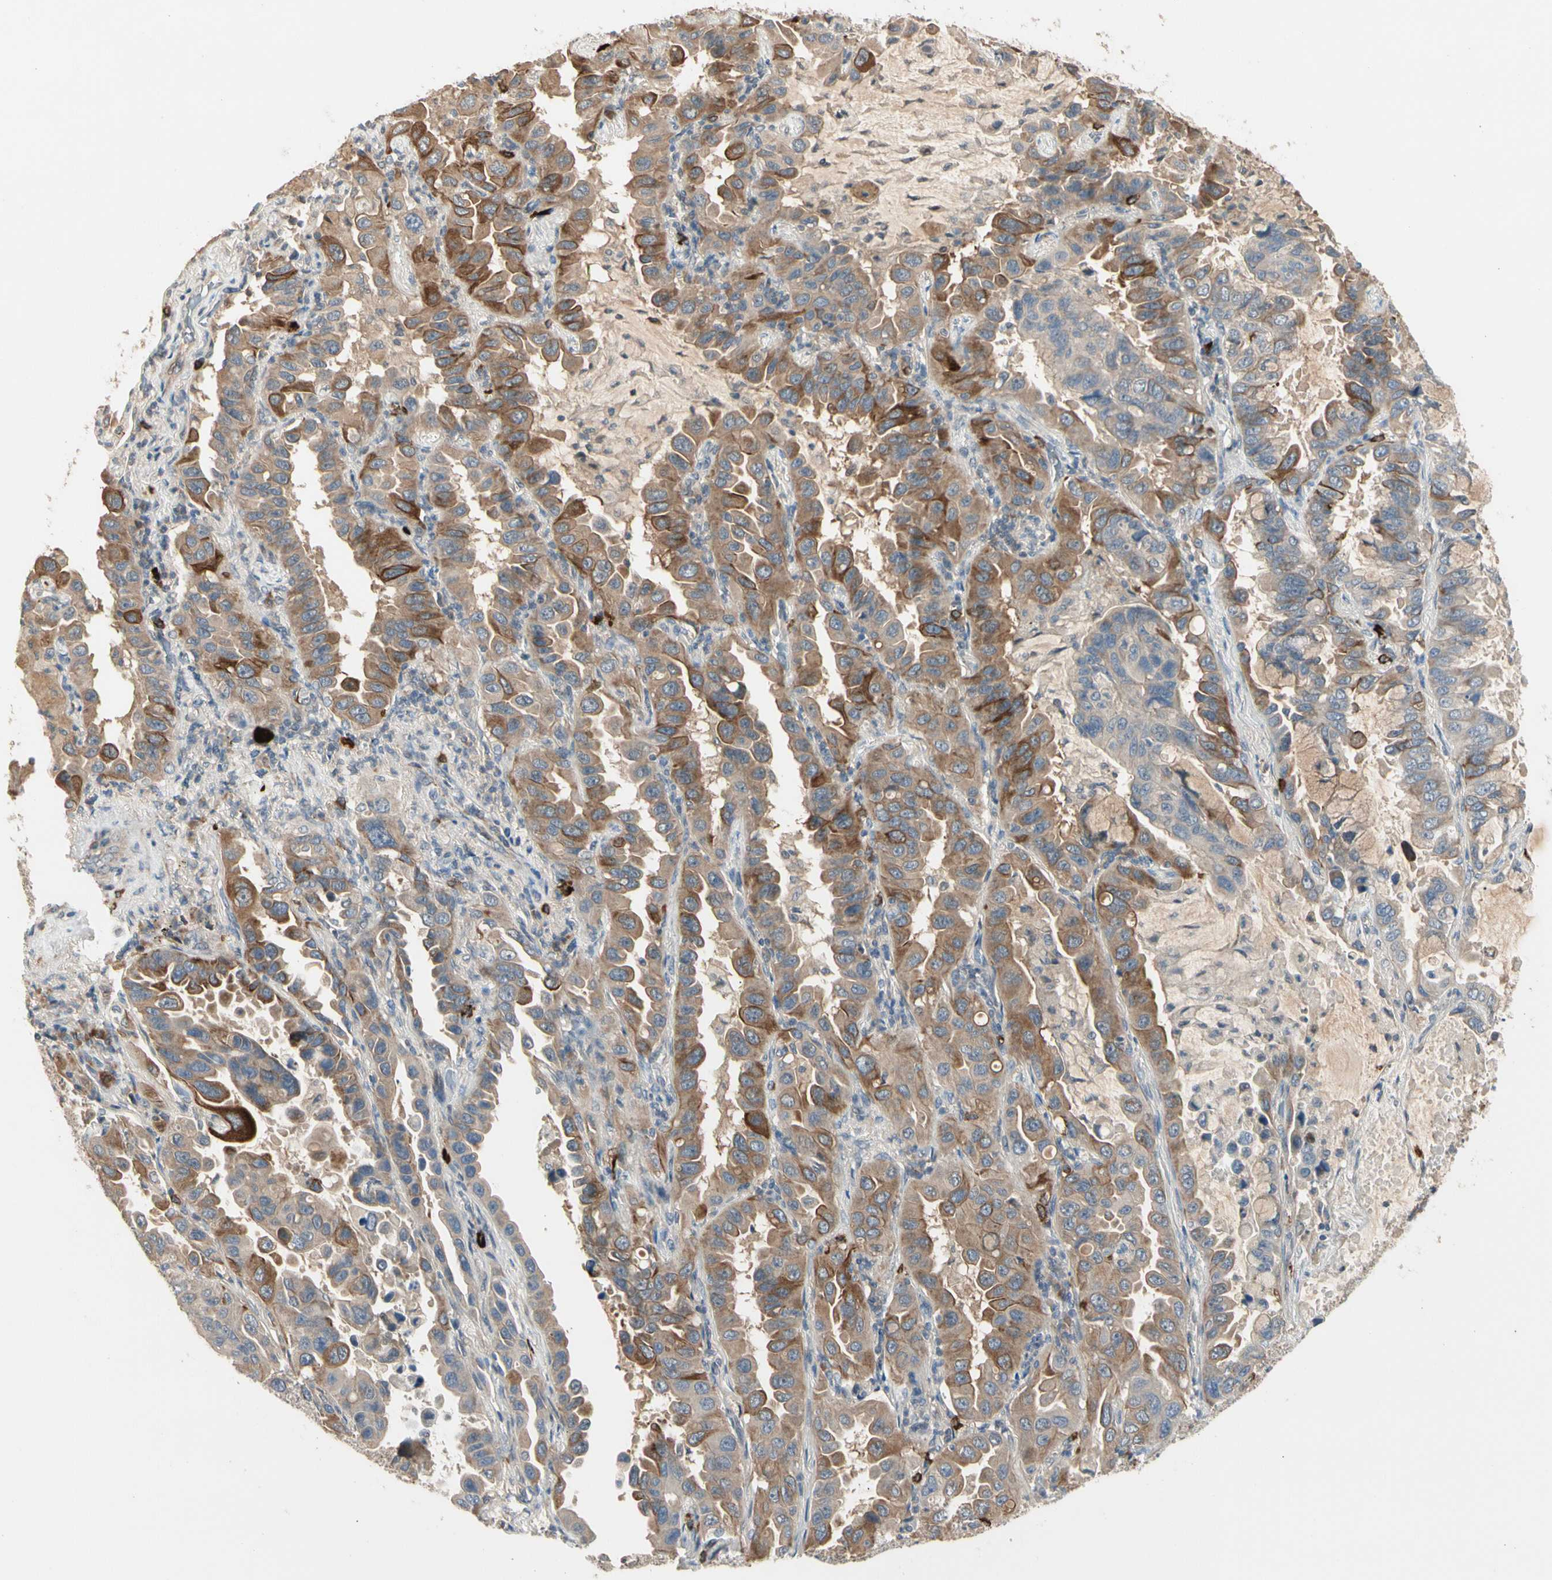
{"staining": {"intensity": "moderate", "quantity": ">75%", "location": "cytoplasmic/membranous"}, "tissue": "lung cancer", "cell_type": "Tumor cells", "image_type": "cancer", "snomed": [{"axis": "morphology", "description": "Adenocarcinoma, NOS"}, {"axis": "topography", "description": "Lung"}], "caption": "Lung cancer was stained to show a protein in brown. There is medium levels of moderate cytoplasmic/membranous expression in approximately >75% of tumor cells.", "gene": "ATG4C", "patient": {"sex": "male", "age": 64}}